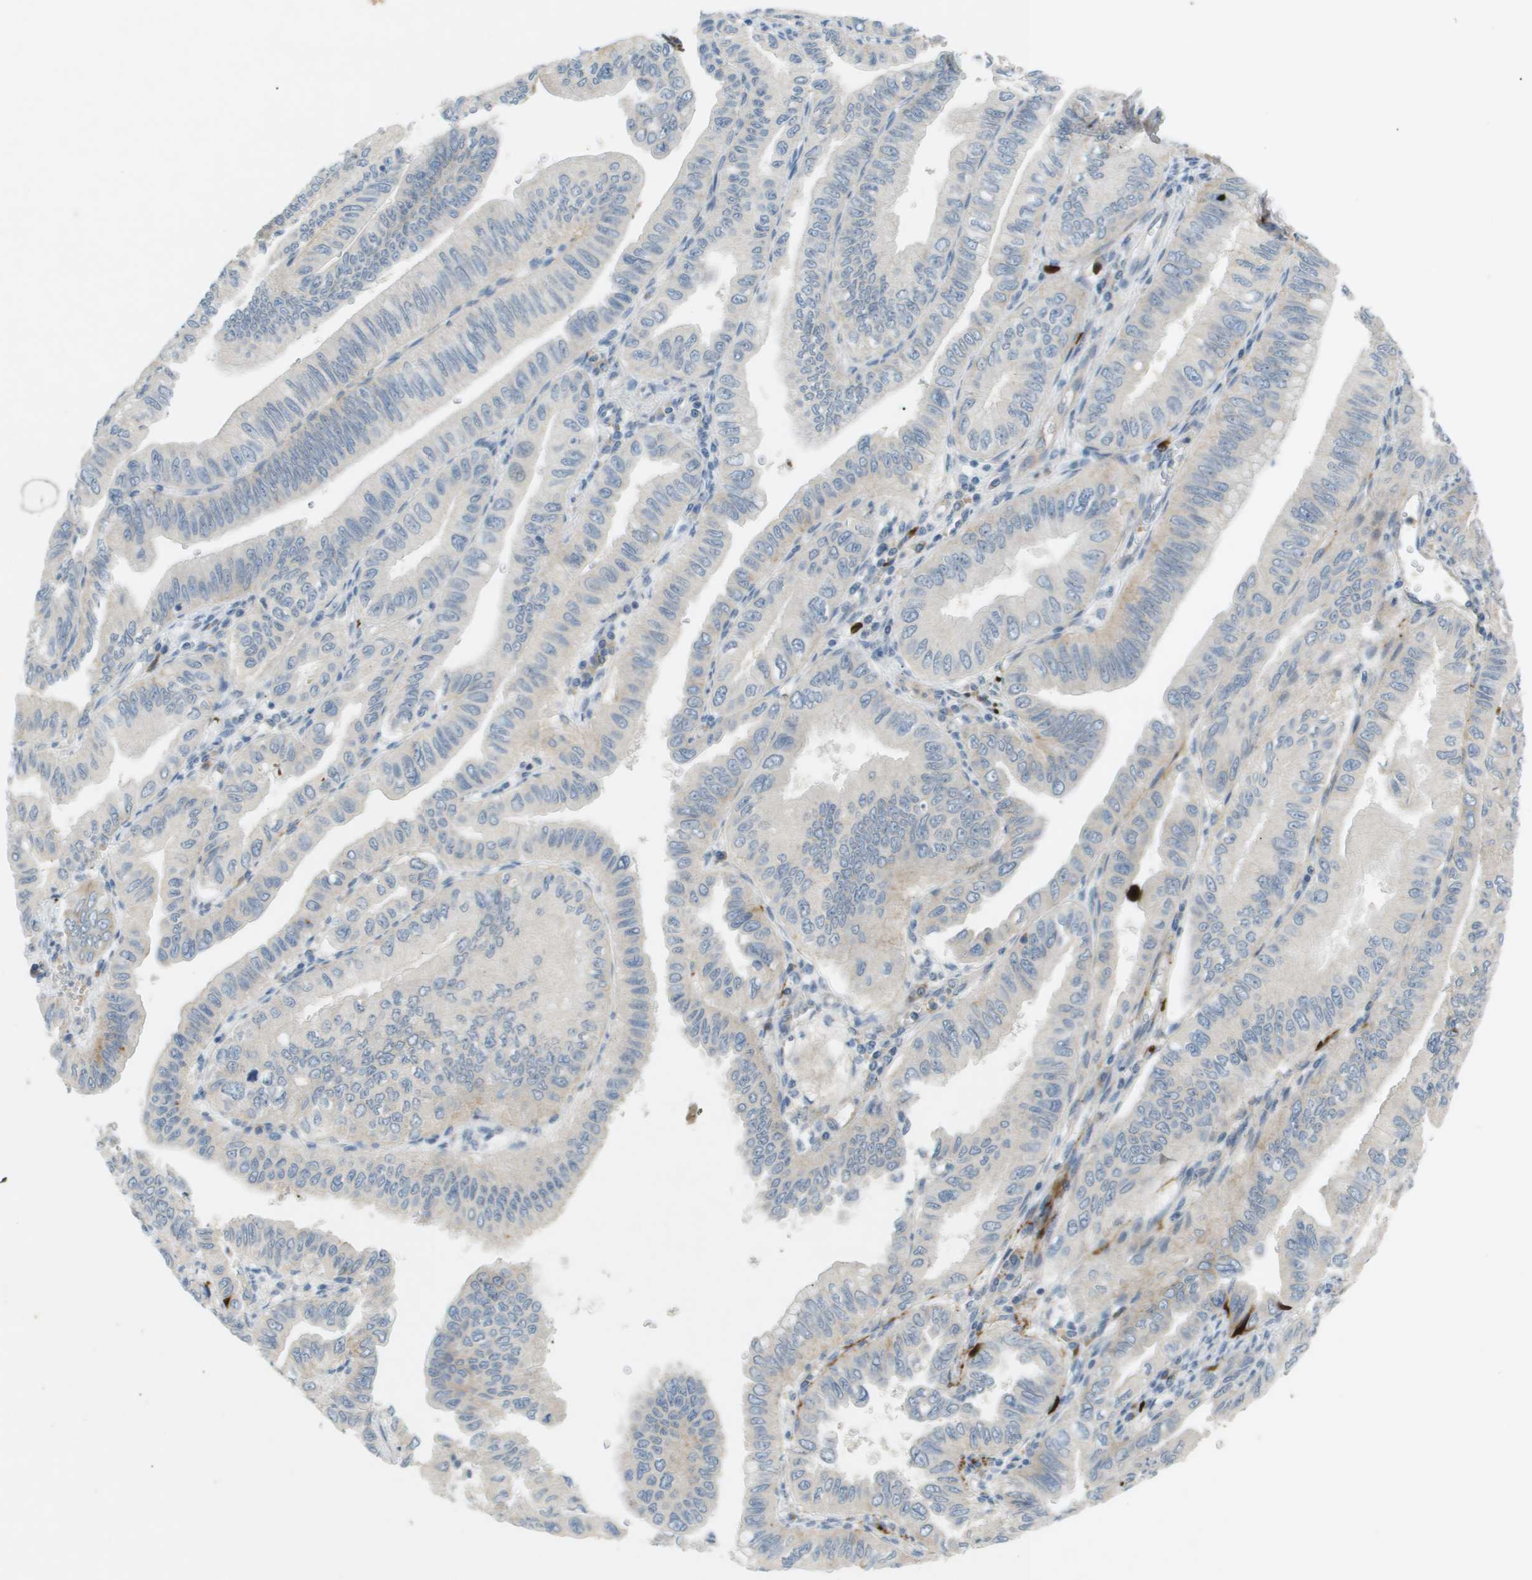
{"staining": {"intensity": "weak", "quantity": "<25%", "location": "cytoplasmic/membranous"}, "tissue": "pancreatic cancer", "cell_type": "Tumor cells", "image_type": "cancer", "snomed": [{"axis": "morphology", "description": "Normal tissue, NOS"}, {"axis": "topography", "description": "Lymph node"}], "caption": "Immunohistochemical staining of human pancreatic cancer exhibits no significant positivity in tumor cells.", "gene": "VTN", "patient": {"sex": "male", "age": 50}}